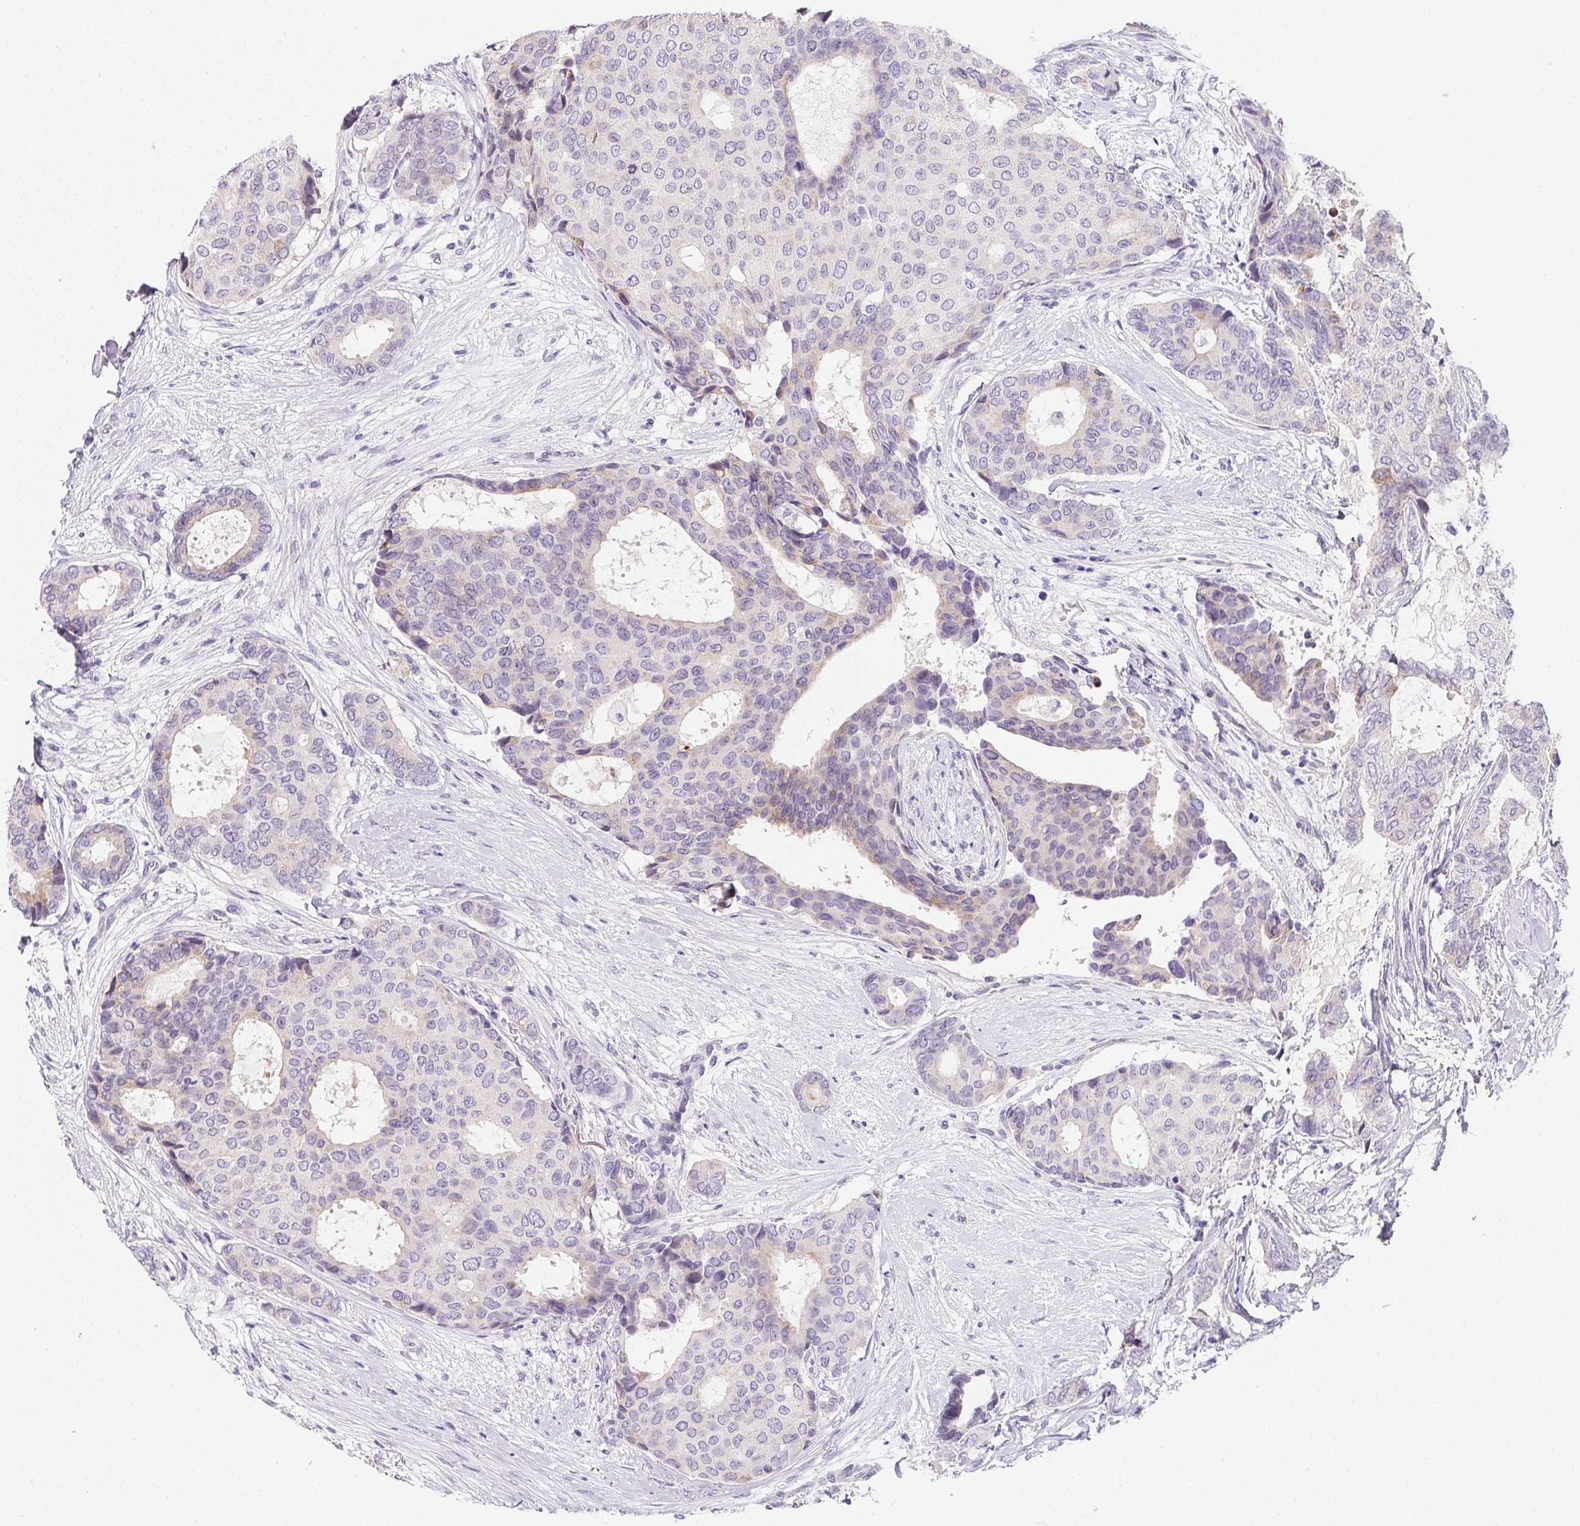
{"staining": {"intensity": "weak", "quantity": "<25%", "location": "cytoplasmic/membranous"}, "tissue": "breast cancer", "cell_type": "Tumor cells", "image_type": "cancer", "snomed": [{"axis": "morphology", "description": "Duct carcinoma"}, {"axis": "topography", "description": "Breast"}], "caption": "Human intraductal carcinoma (breast) stained for a protein using immunohistochemistry (IHC) exhibits no positivity in tumor cells.", "gene": "MAP1A", "patient": {"sex": "female", "age": 75}}